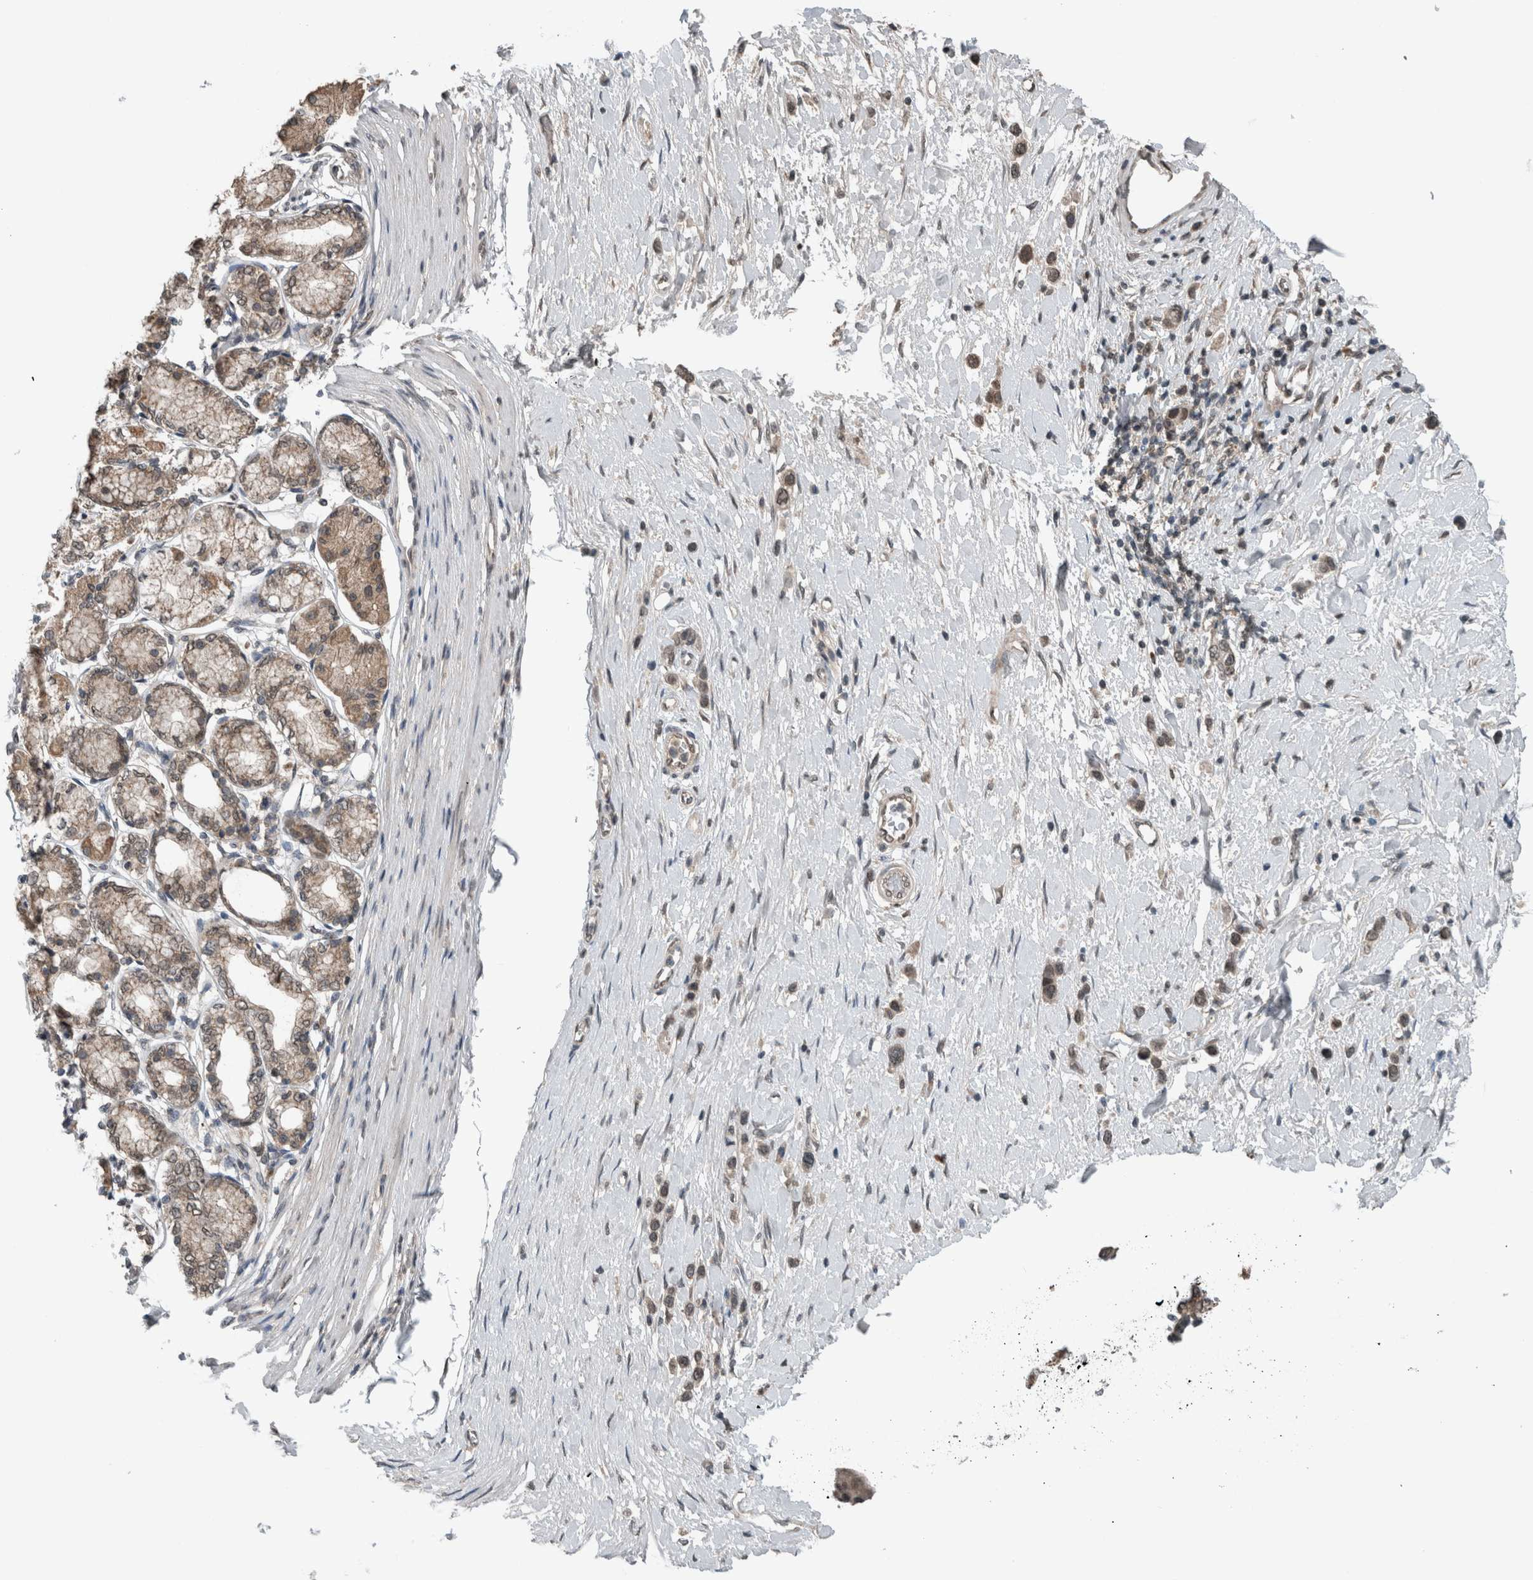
{"staining": {"intensity": "weak", "quantity": ">75%", "location": "cytoplasmic/membranous,nuclear"}, "tissue": "stomach cancer", "cell_type": "Tumor cells", "image_type": "cancer", "snomed": [{"axis": "morphology", "description": "Adenocarcinoma, NOS"}, {"axis": "topography", "description": "Stomach"}], "caption": "Tumor cells display low levels of weak cytoplasmic/membranous and nuclear expression in about >75% of cells in stomach cancer (adenocarcinoma). The staining was performed using DAB (3,3'-diaminobenzidine), with brown indicating positive protein expression. Nuclei are stained blue with hematoxylin.", "gene": "SPAG7", "patient": {"sex": "female", "age": 65}}